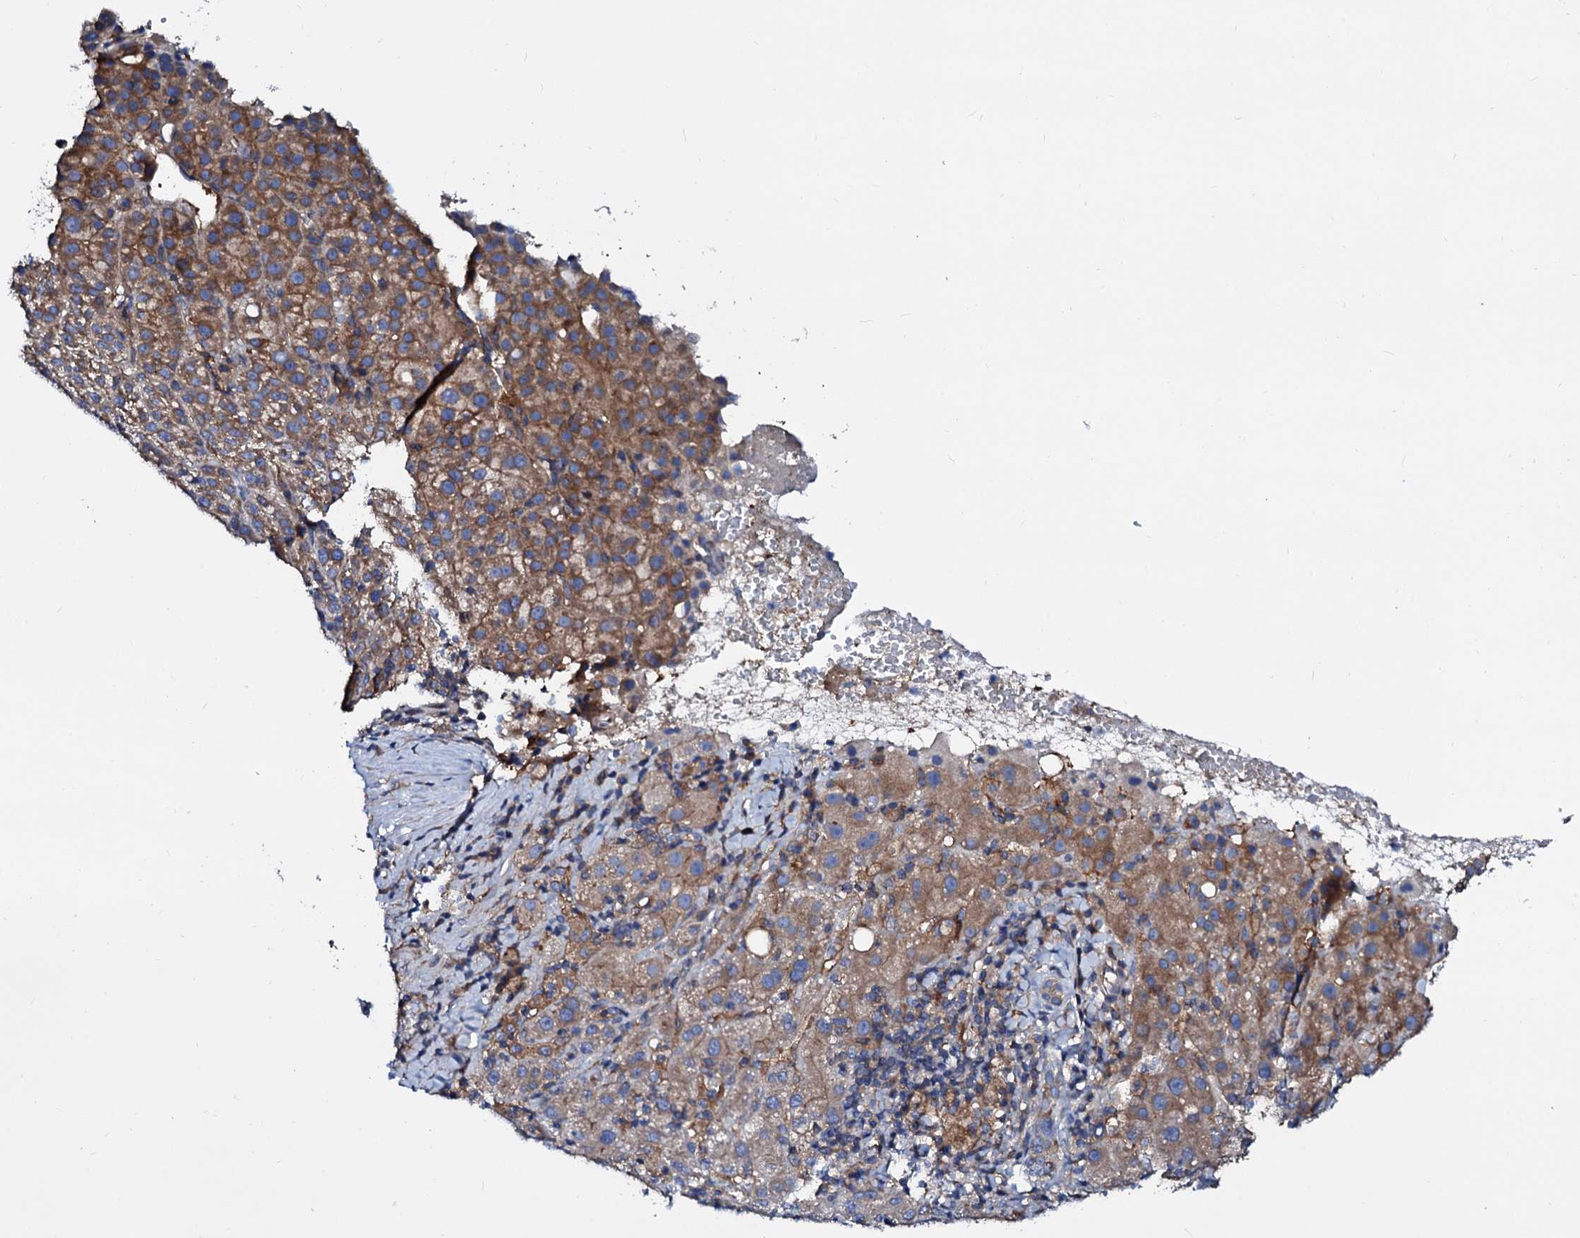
{"staining": {"intensity": "moderate", "quantity": "<25%", "location": "cytoplasmic/membranous"}, "tissue": "liver cancer", "cell_type": "Tumor cells", "image_type": "cancer", "snomed": [{"axis": "morphology", "description": "Carcinoma, Hepatocellular, NOS"}, {"axis": "topography", "description": "Liver"}], "caption": "Brown immunohistochemical staining in human liver hepatocellular carcinoma shows moderate cytoplasmic/membranous staining in about <25% of tumor cells. Using DAB (brown) and hematoxylin (blue) stains, captured at high magnification using brightfield microscopy.", "gene": "CSKMT", "patient": {"sex": "female", "age": 58}}